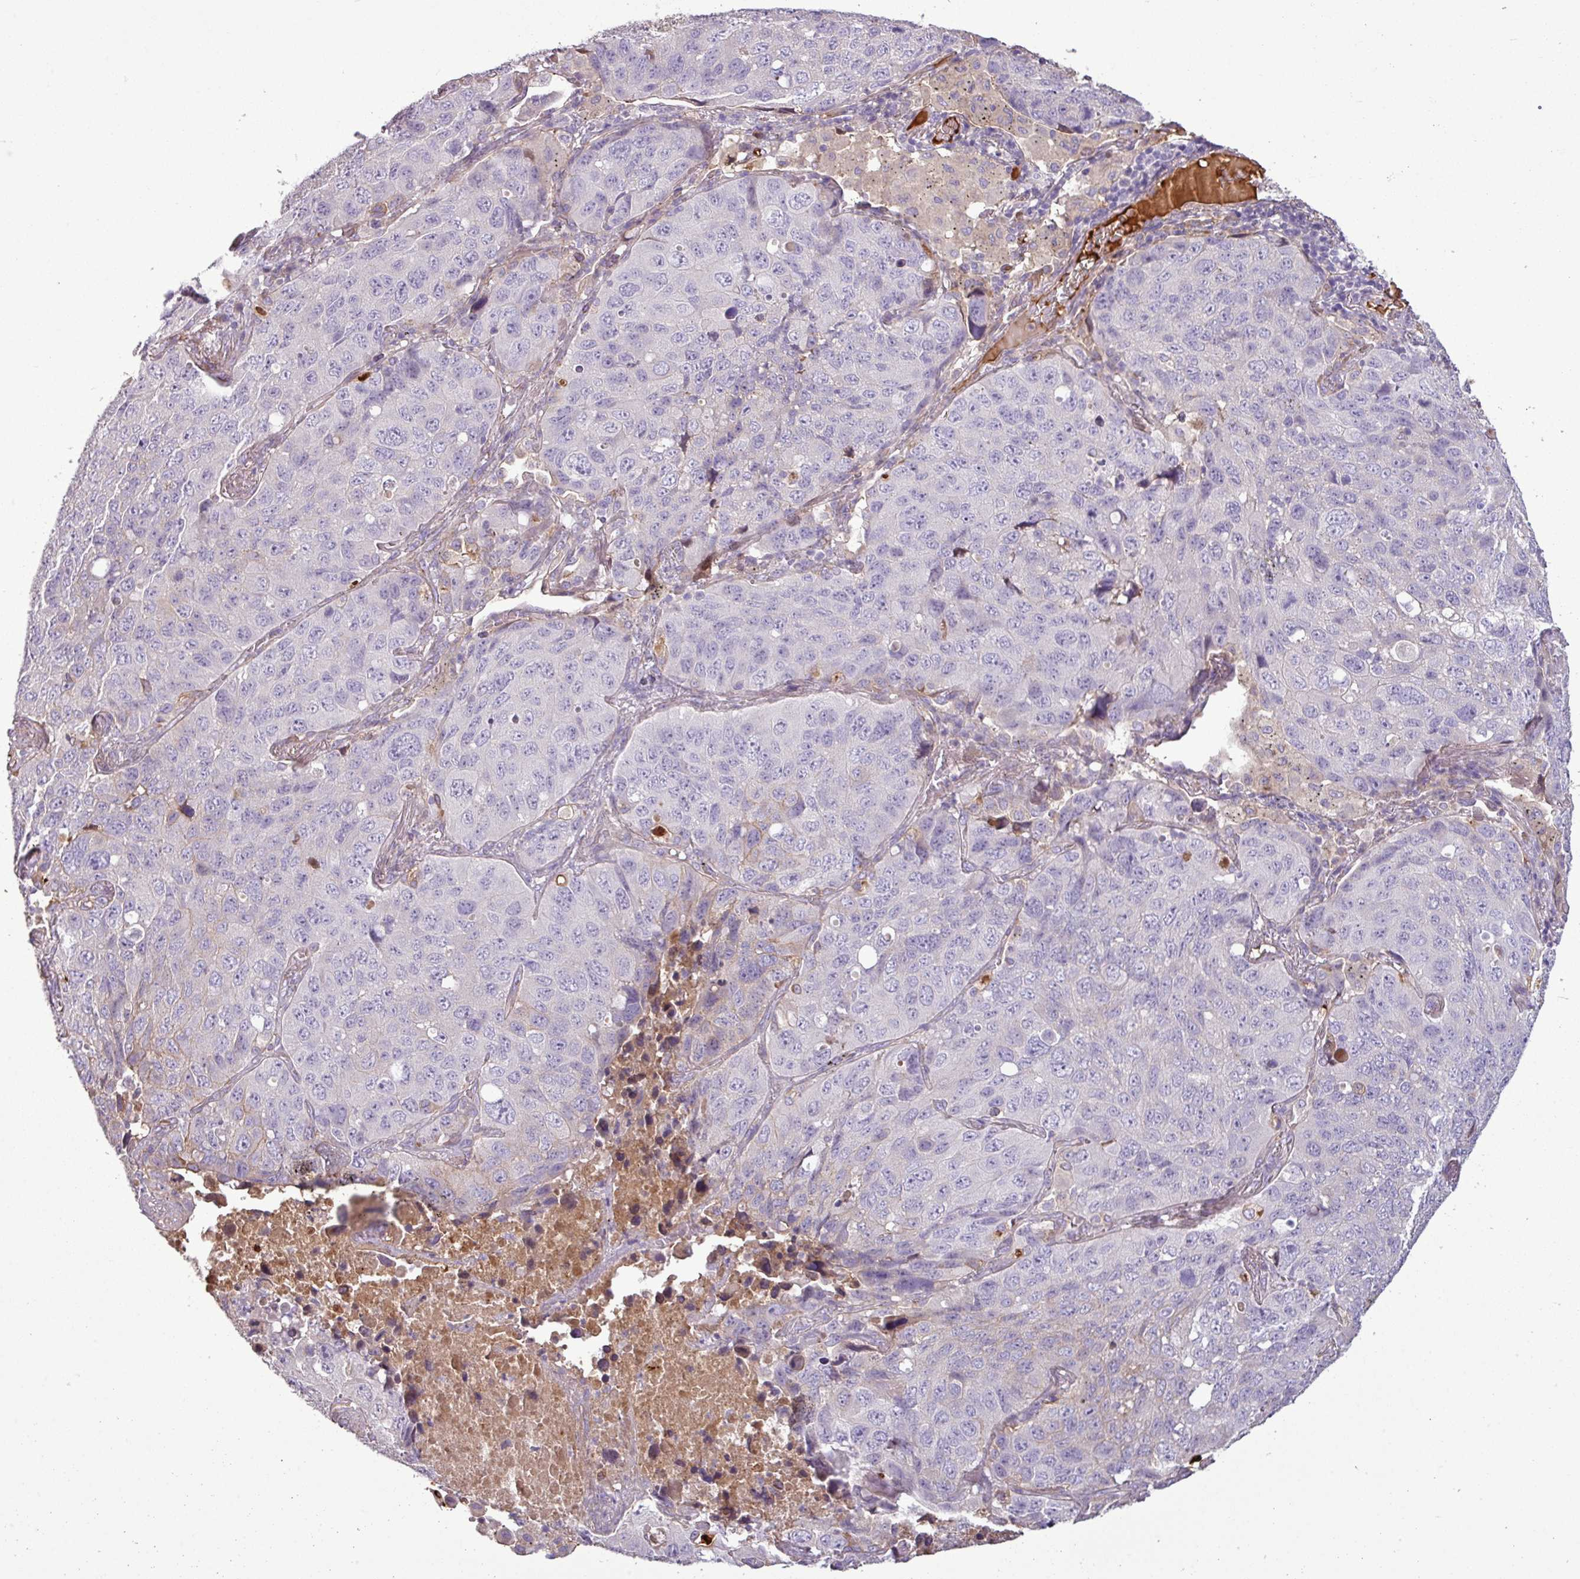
{"staining": {"intensity": "weak", "quantity": "<25%", "location": "cytoplasmic/membranous"}, "tissue": "lung cancer", "cell_type": "Tumor cells", "image_type": "cancer", "snomed": [{"axis": "morphology", "description": "Squamous cell carcinoma, NOS"}, {"axis": "topography", "description": "Lung"}], "caption": "The photomicrograph exhibits no staining of tumor cells in lung cancer.", "gene": "C4B", "patient": {"sex": "male", "age": 60}}